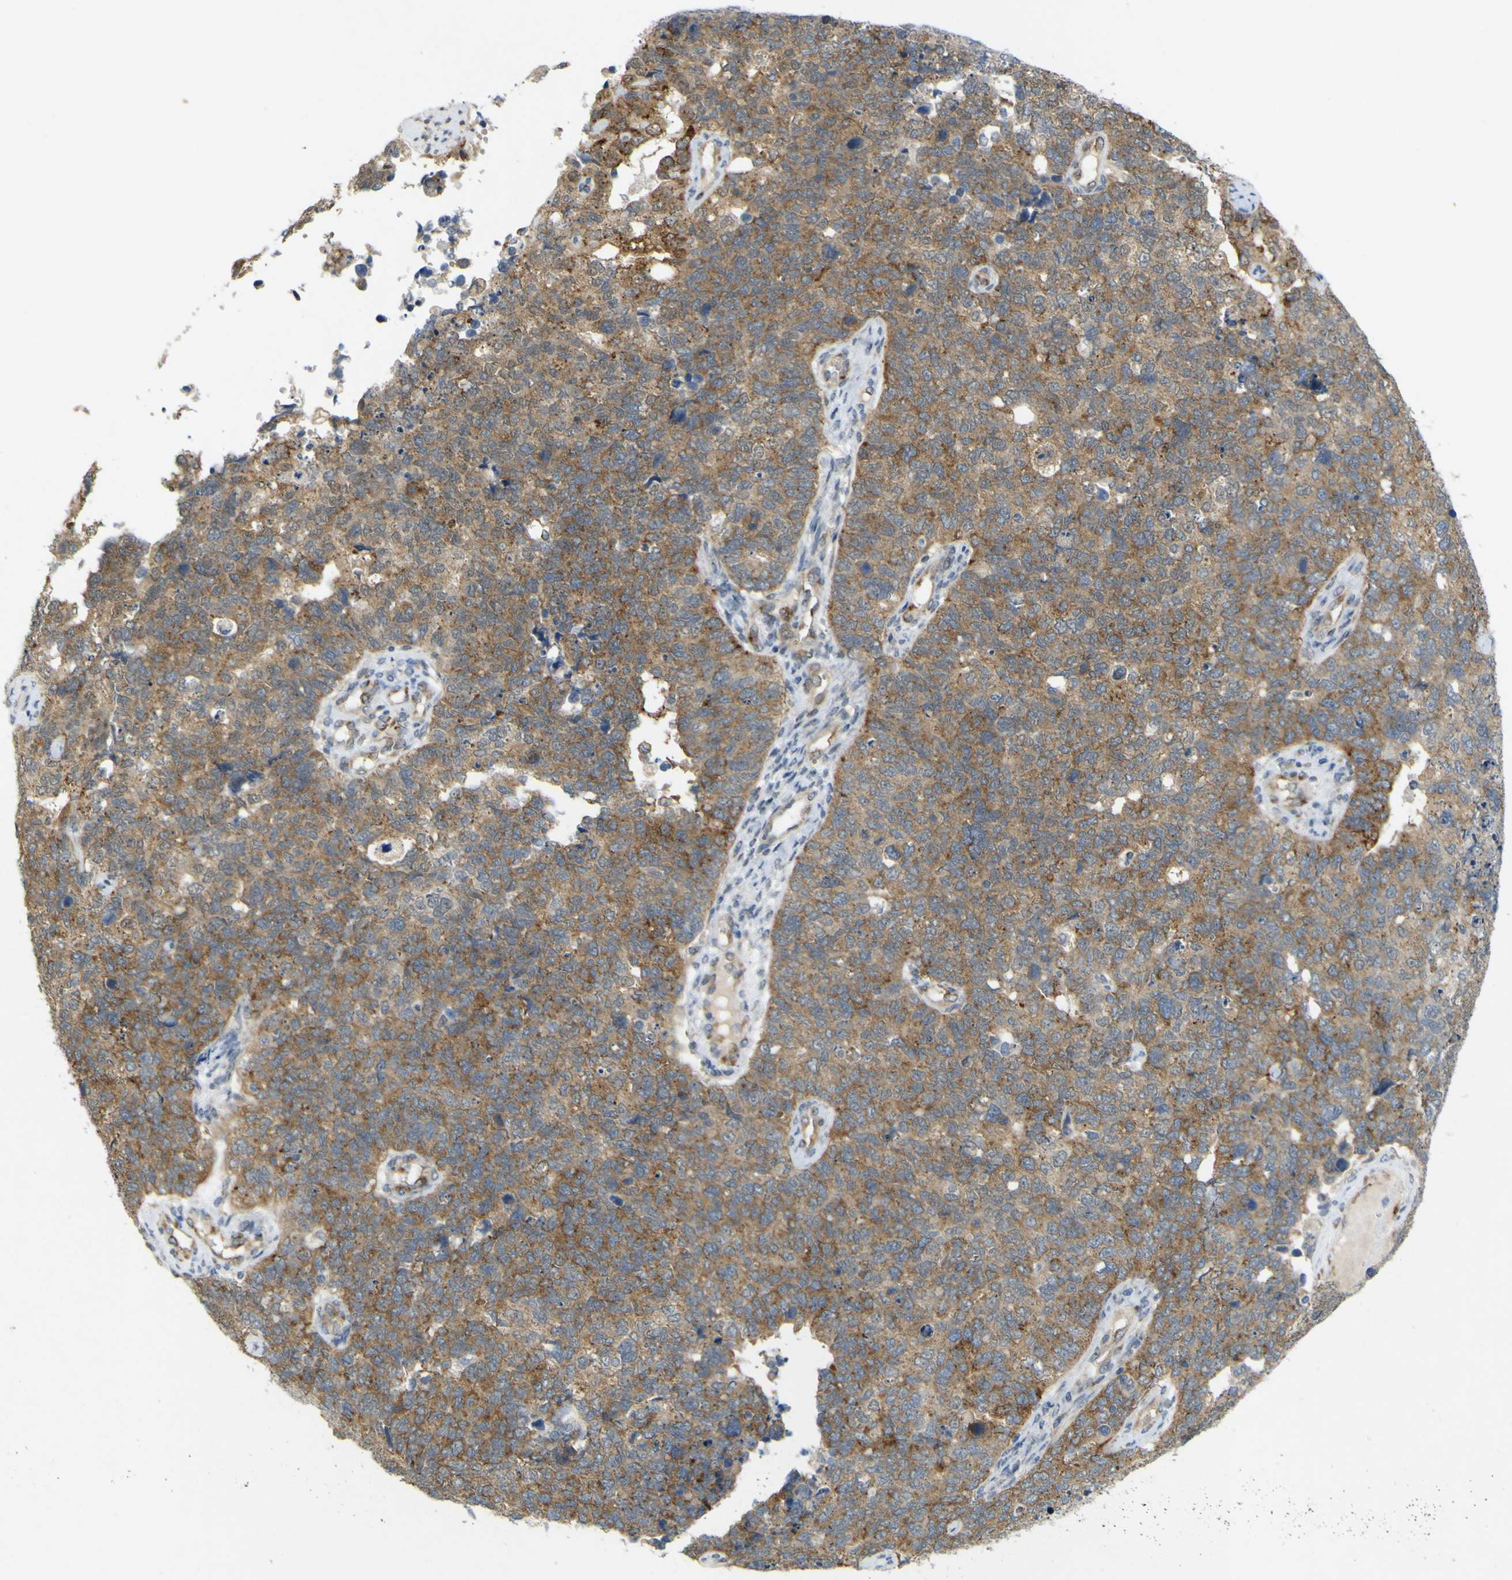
{"staining": {"intensity": "moderate", "quantity": ">75%", "location": "cytoplasmic/membranous"}, "tissue": "cervical cancer", "cell_type": "Tumor cells", "image_type": "cancer", "snomed": [{"axis": "morphology", "description": "Squamous cell carcinoma, NOS"}, {"axis": "topography", "description": "Cervix"}], "caption": "Immunohistochemical staining of human cervical cancer (squamous cell carcinoma) displays medium levels of moderate cytoplasmic/membranous protein positivity in approximately >75% of tumor cells.", "gene": "IGF2R", "patient": {"sex": "female", "age": 63}}